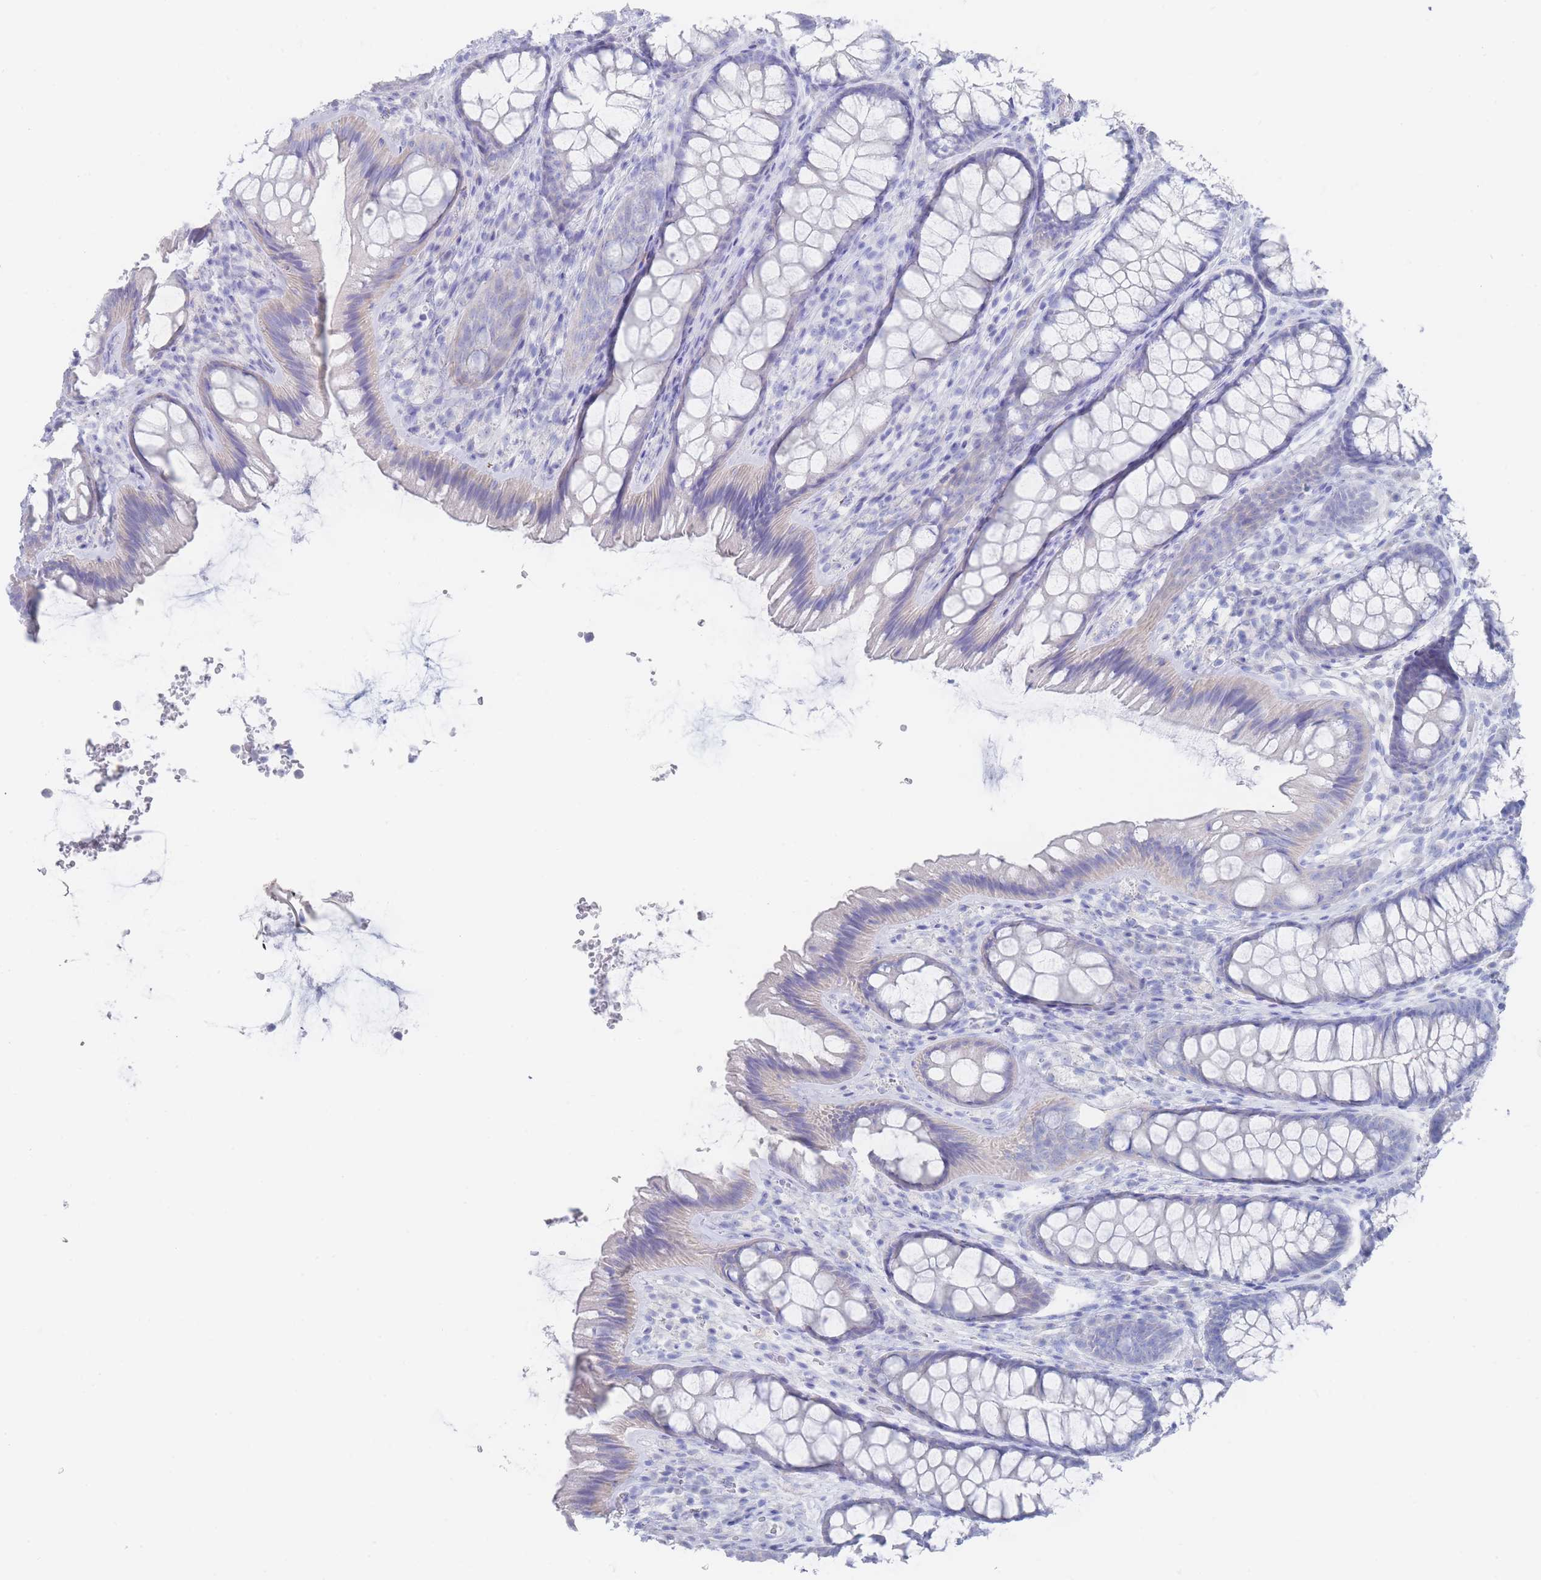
{"staining": {"intensity": "negative", "quantity": "none", "location": "none"}, "tissue": "colon", "cell_type": "Endothelial cells", "image_type": "normal", "snomed": [{"axis": "morphology", "description": "Normal tissue, NOS"}, {"axis": "topography", "description": "Colon"}], "caption": "Human colon stained for a protein using immunohistochemistry demonstrates no expression in endothelial cells.", "gene": "LRRC37A2", "patient": {"sex": "male", "age": 46}}